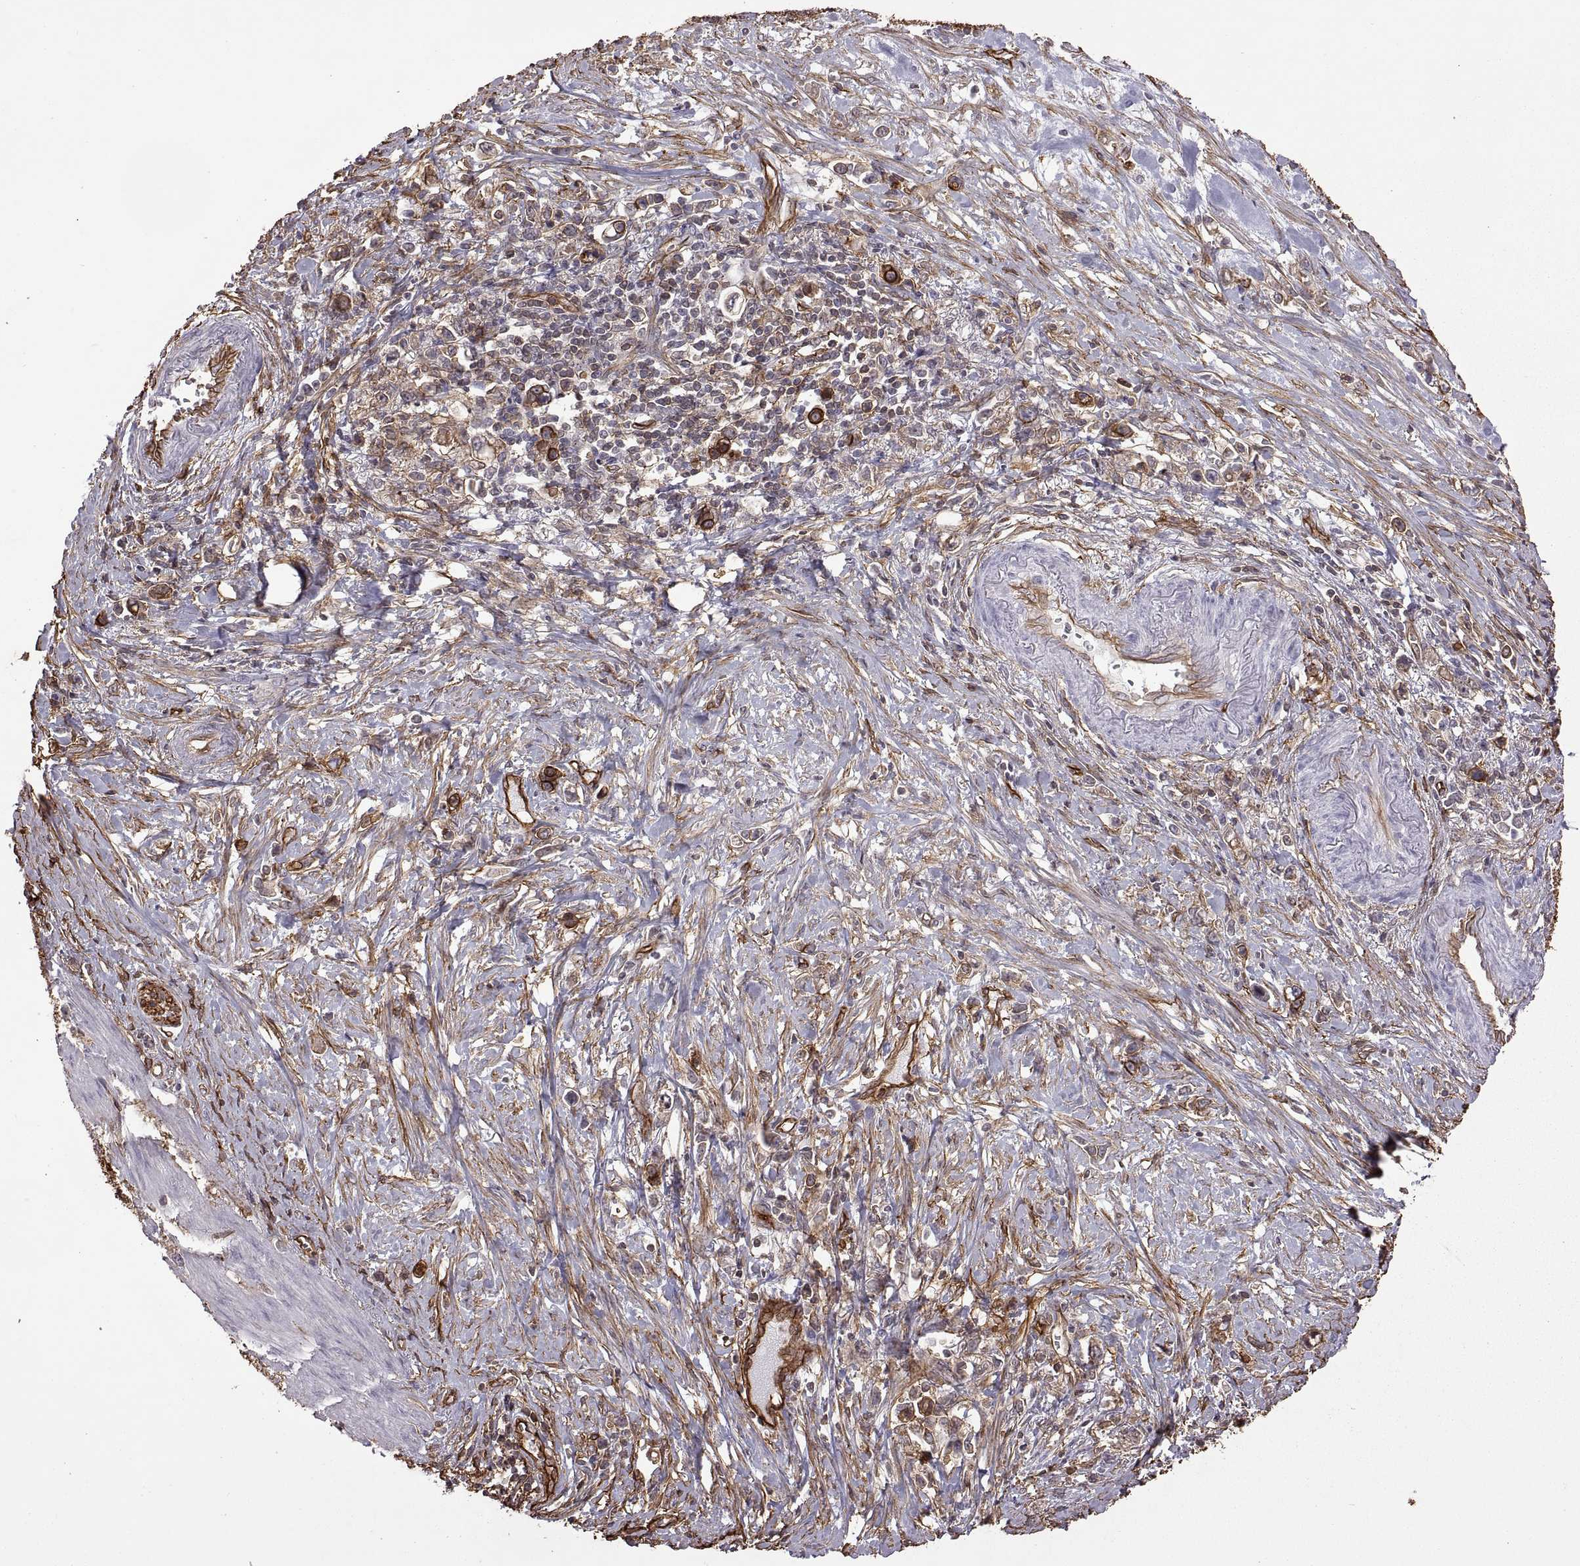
{"staining": {"intensity": "moderate", "quantity": "25%-75%", "location": "cytoplasmic/membranous"}, "tissue": "stomach cancer", "cell_type": "Tumor cells", "image_type": "cancer", "snomed": [{"axis": "morphology", "description": "Adenocarcinoma, NOS"}, {"axis": "topography", "description": "Stomach"}], "caption": "High-power microscopy captured an immunohistochemistry (IHC) micrograph of adenocarcinoma (stomach), revealing moderate cytoplasmic/membranous expression in about 25%-75% of tumor cells.", "gene": "S100A10", "patient": {"sex": "male", "age": 63}}